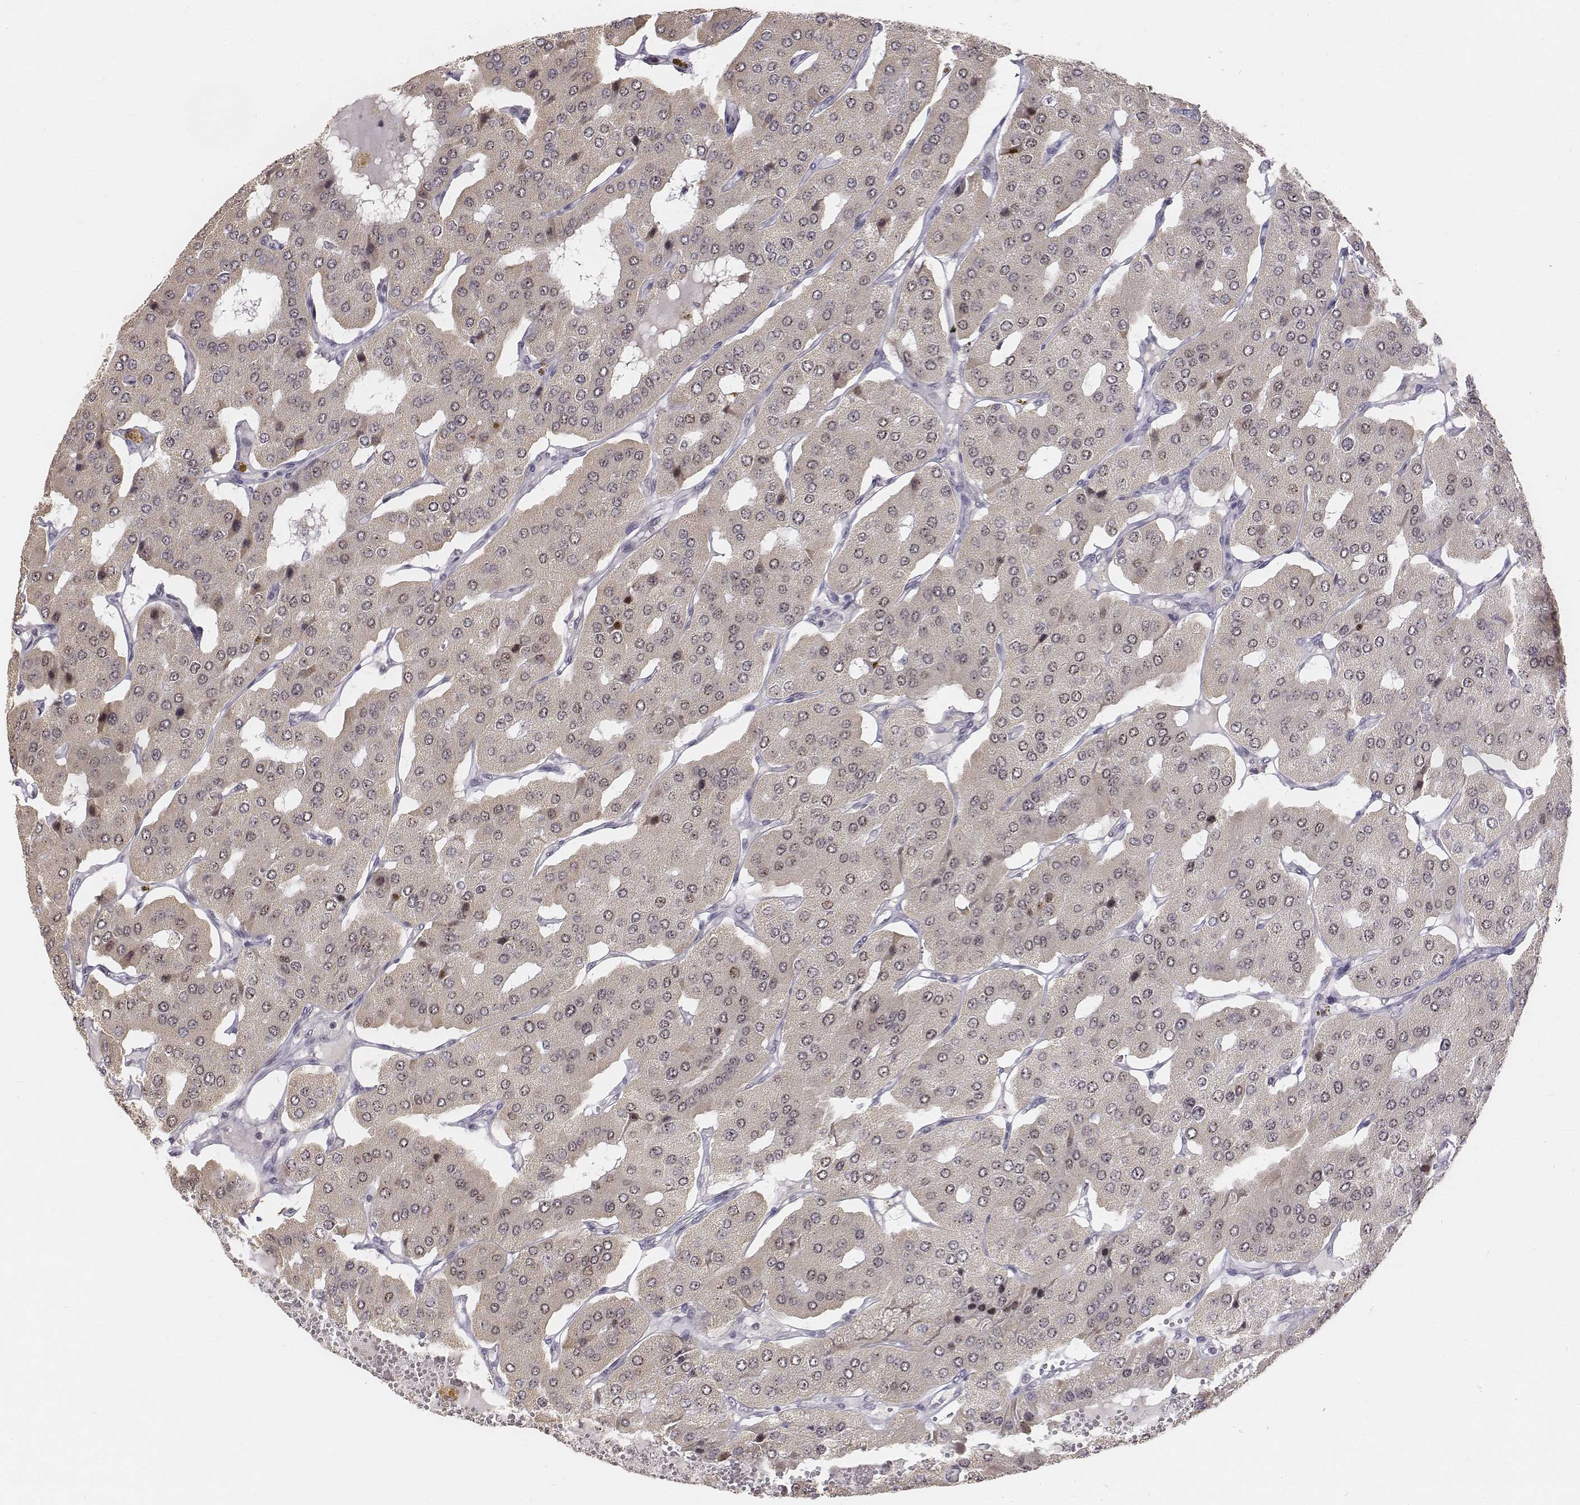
{"staining": {"intensity": "negative", "quantity": "none", "location": "none"}, "tissue": "parathyroid gland", "cell_type": "Glandular cells", "image_type": "normal", "snomed": [{"axis": "morphology", "description": "Normal tissue, NOS"}, {"axis": "morphology", "description": "Adenoma, NOS"}, {"axis": "topography", "description": "Parathyroid gland"}], "caption": "Micrograph shows no protein expression in glandular cells of unremarkable parathyroid gland.", "gene": "PHF6", "patient": {"sex": "female", "age": 86}}